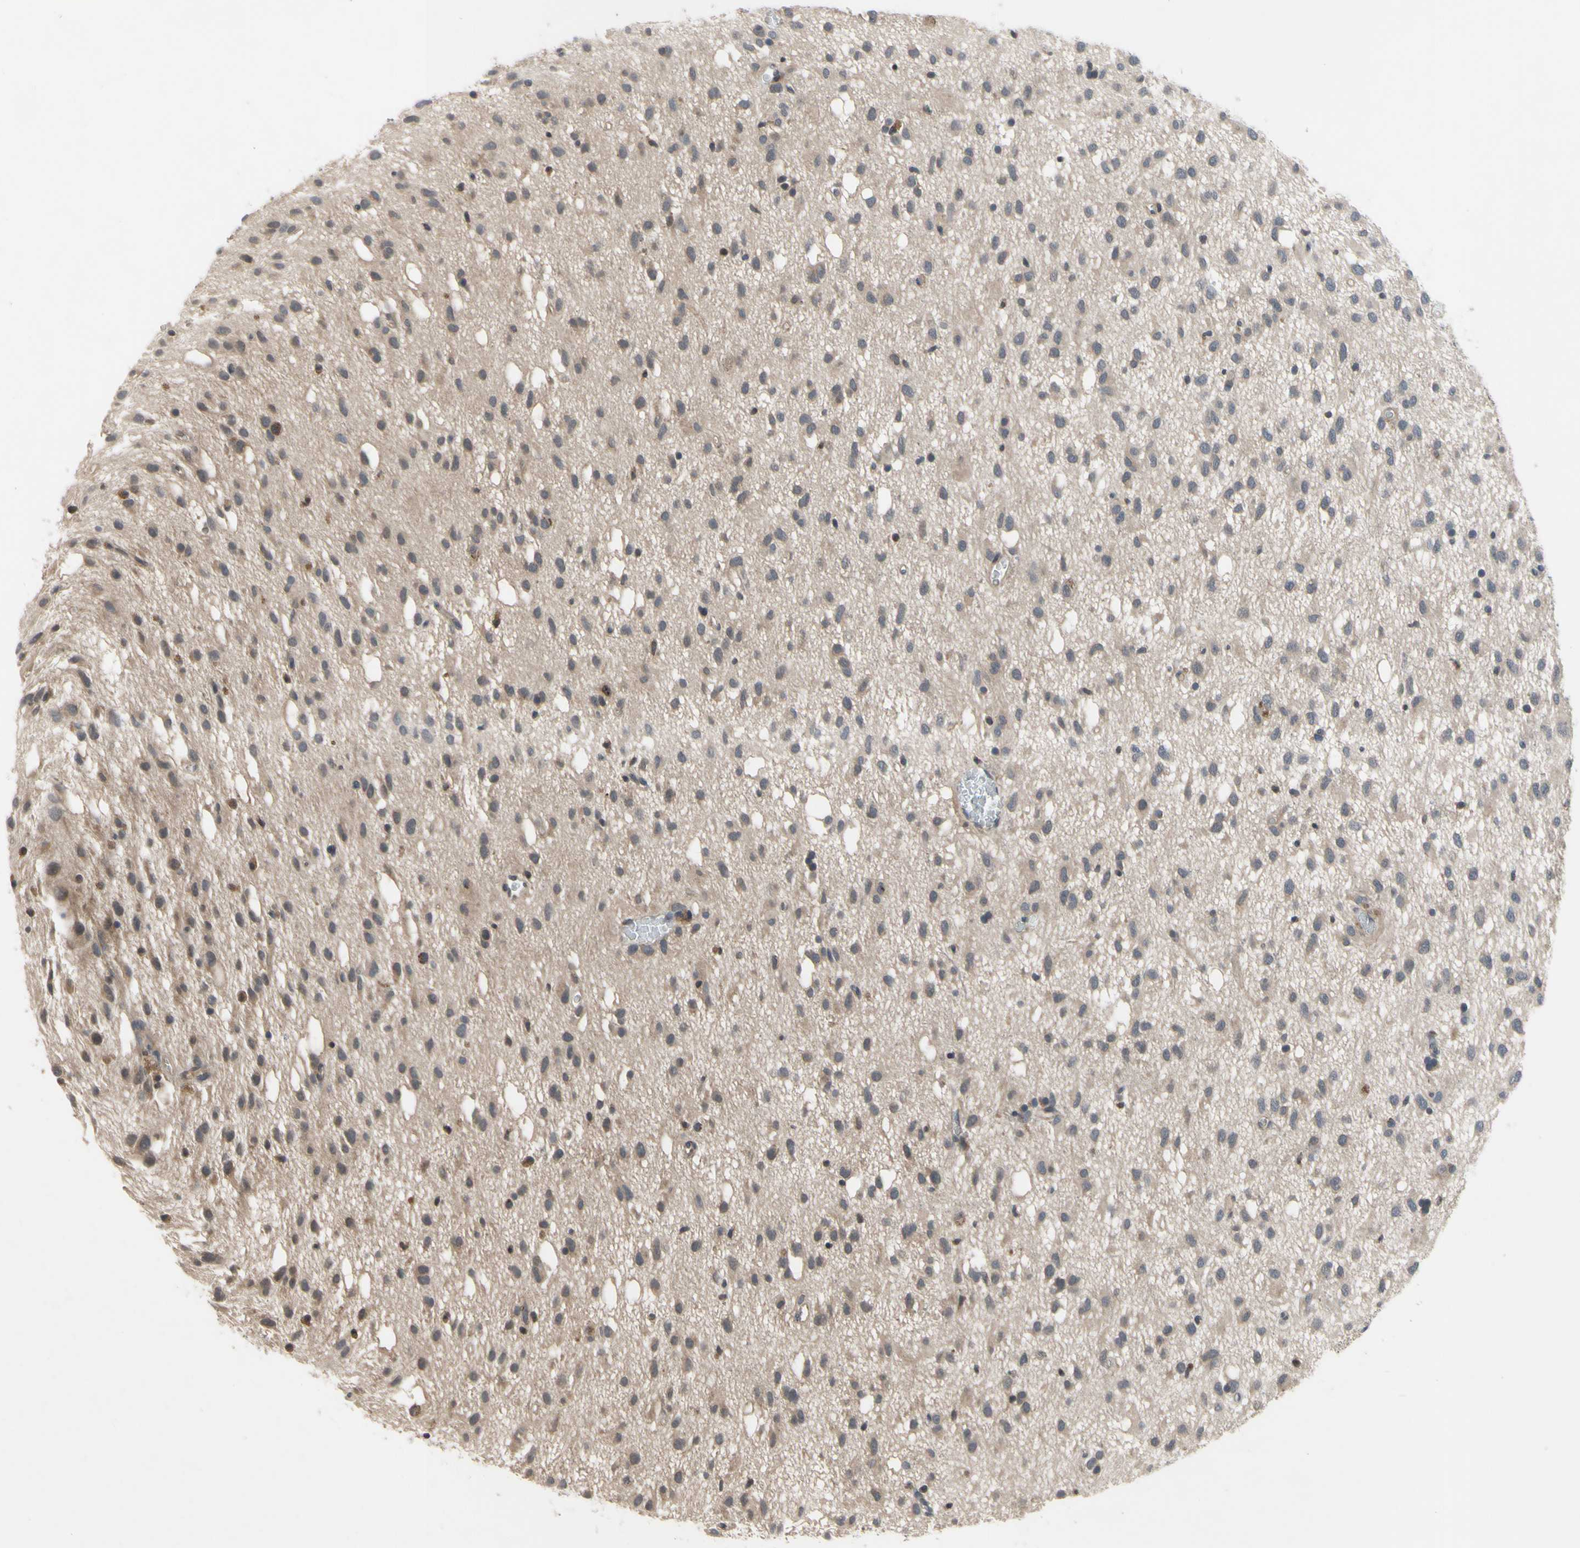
{"staining": {"intensity": "weak", "quantity": "25%-75%", "location": "cytoplasmic/membranous"}, "tissue": "glioma", "cell_type": "Tumor cells", "image_type": "cancer", "snomed": [{"axis": "morphology", "description": "Glioma, malignant, Low grade"}, {"axis": "topography", "description": "Brain"}], "caption": "Immunohistochemical staining of glioma exhibits low levels of weak cytoplasmic/membranous protein positivity in about 25%-75% of tumor cells.", "gene": "XIAP", "patient": {"sex": "male", "age": 77}}